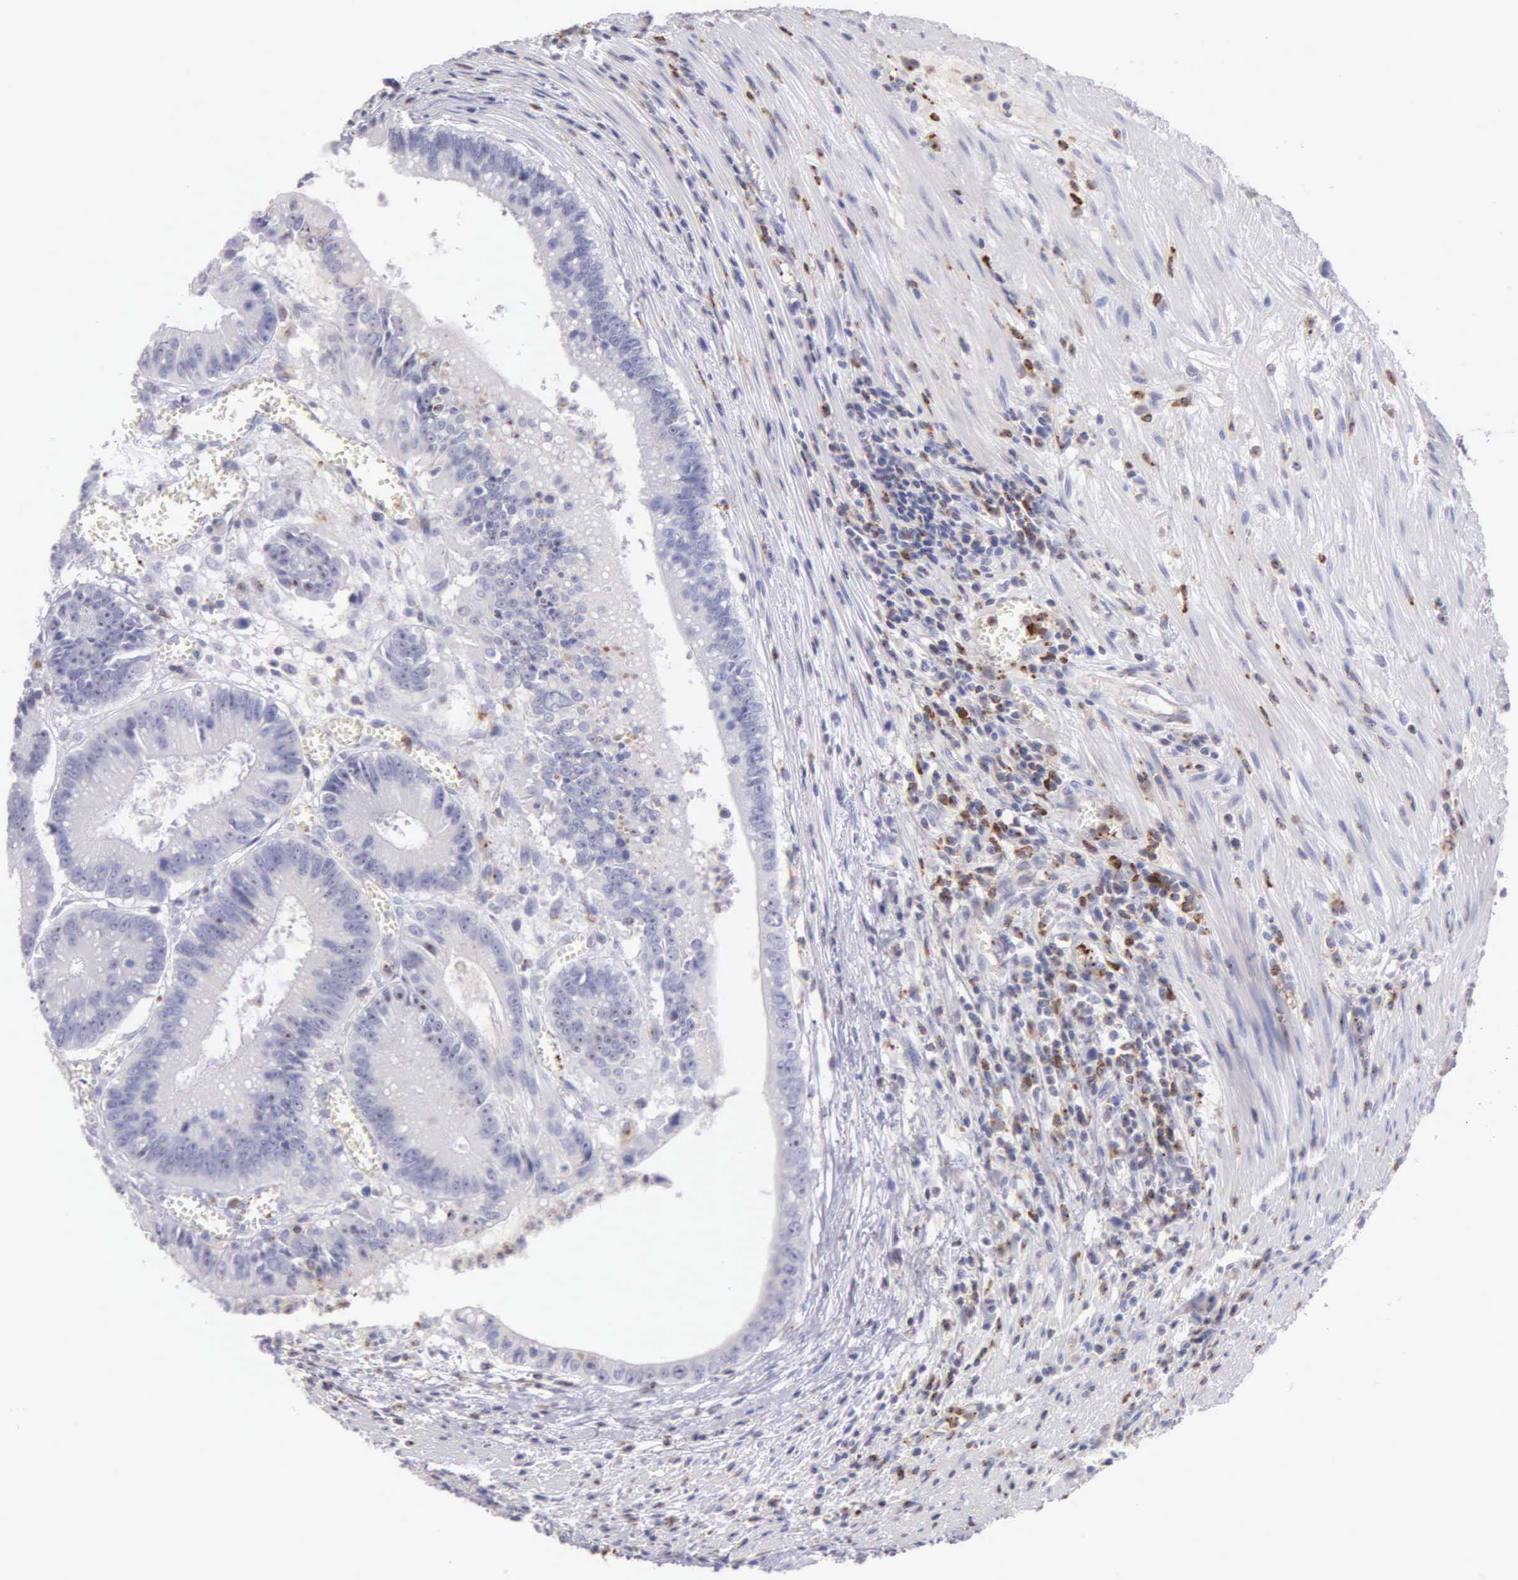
{"staining": {"intensity": "negative", "quantity": "none", "location": "none"}, "tissue": "colorectal cancer", "cell_type": "Tumor cells", "image_type": "cancer", "snomed": [{"axis": "morphology", "description": "Adenocarcinoma, NOS"}, {"axis": "topography", "description": "Rectum"}], "caption": "A high-resolution photomicrograph shows immunohistochemistry staining of colorectal cancer, which shows no significant positivity in tumor cells.", "gene": "SRGN", "patient": {"sex": "female", "age": 81}}